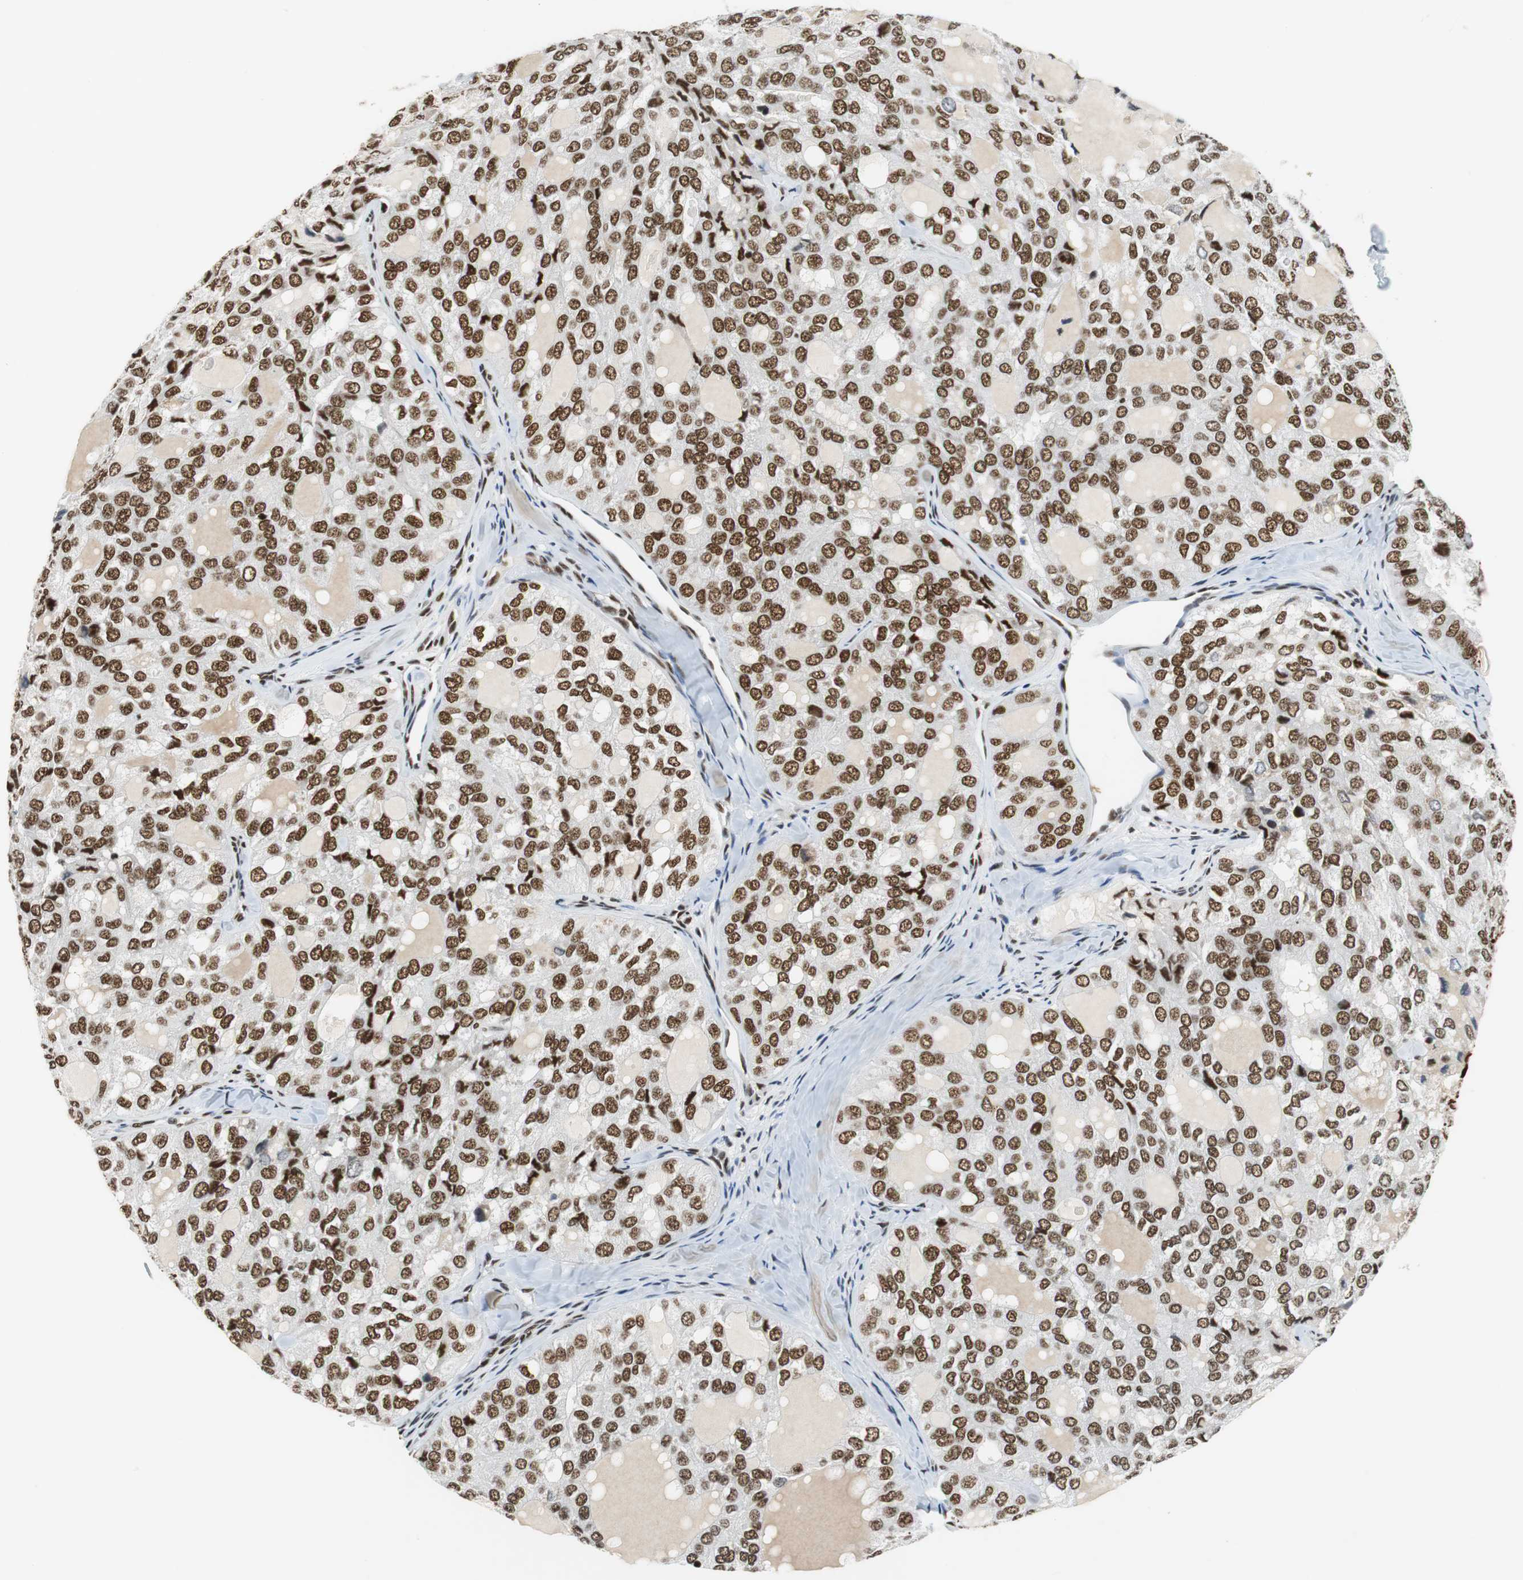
{"staining": {"intensity": "strong", "quantity": ">75%", "location": "nuclear"}, "tissue": "thyroid cancer", "cell_type": "Tumor cells", "image_type": "cancer", "snomed": [{"axis": "morphology", "description": "Follicular adenoma carcinoma, NOS"}, {"axis": "topography", "description": "Thyroid gland"}], "caption": "Strong nuclear protein staining is present in about >75% of tumor cells in thyroid follicular adenoma carcinoma.", "gene": "PRKDC", "patient": {"sex": "male", "age": 75}}